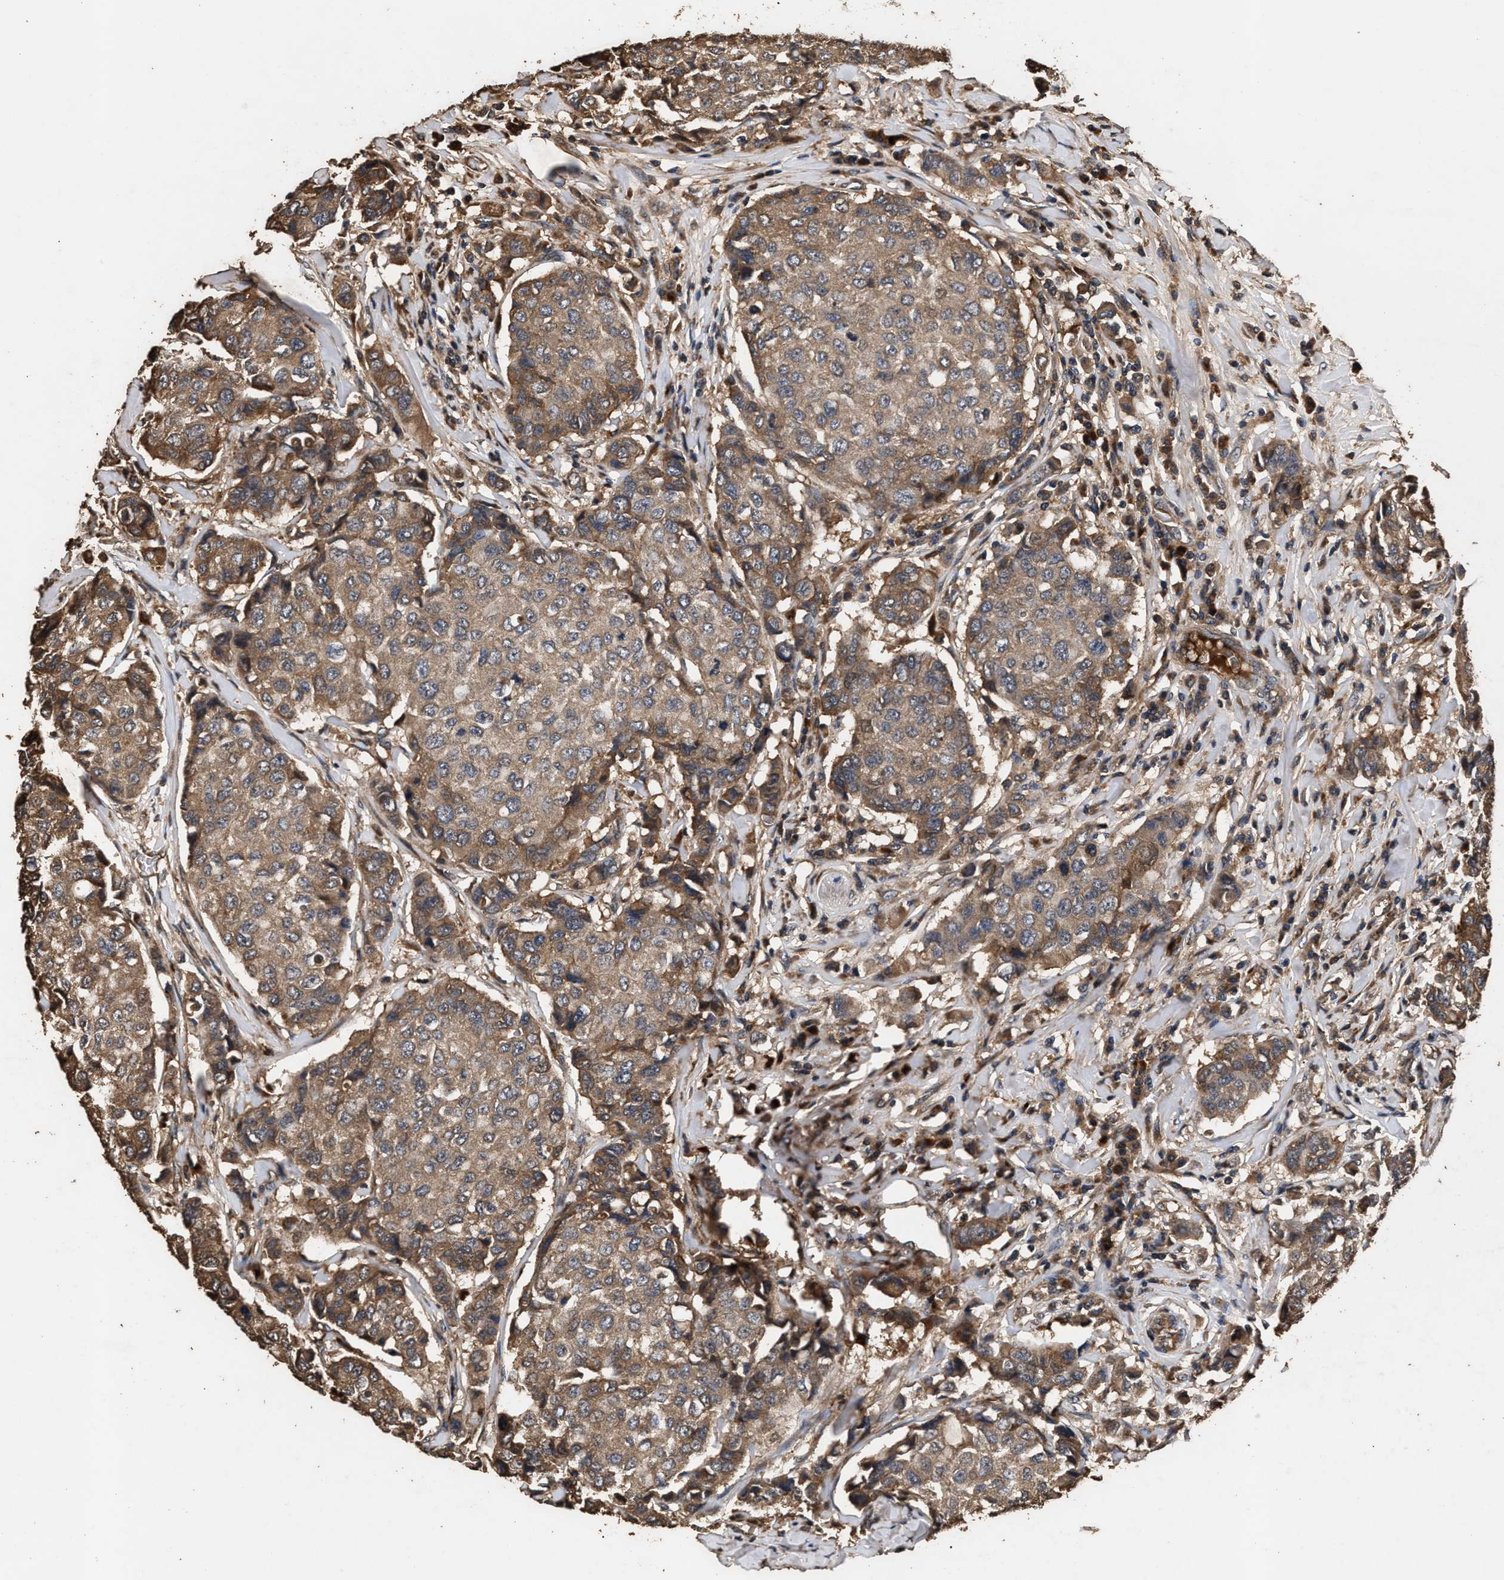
{"staining": {"intensity": "moderate", "quantity": ">75%", "location": "cytoplasmic/membranous"}, "tissue": "breast cancer", "cell_type": "Tumor cells", "image_type": "cancer", "snomed": [{"axis": "morphology", "description": "Duct carcinoma"}, {"axis": "topography", "description": "Breast"}], "caption": "Immunohistochemistry histopathology image of human breast invasive ductal carcinoma stained for a protein (brown), which exhibits medium levels of moderate cytoplasmic/membranous positivity in about >75% of tumor cells.", "gene": "KYAT1", "patient": {"sex": "female", "age": 27}}